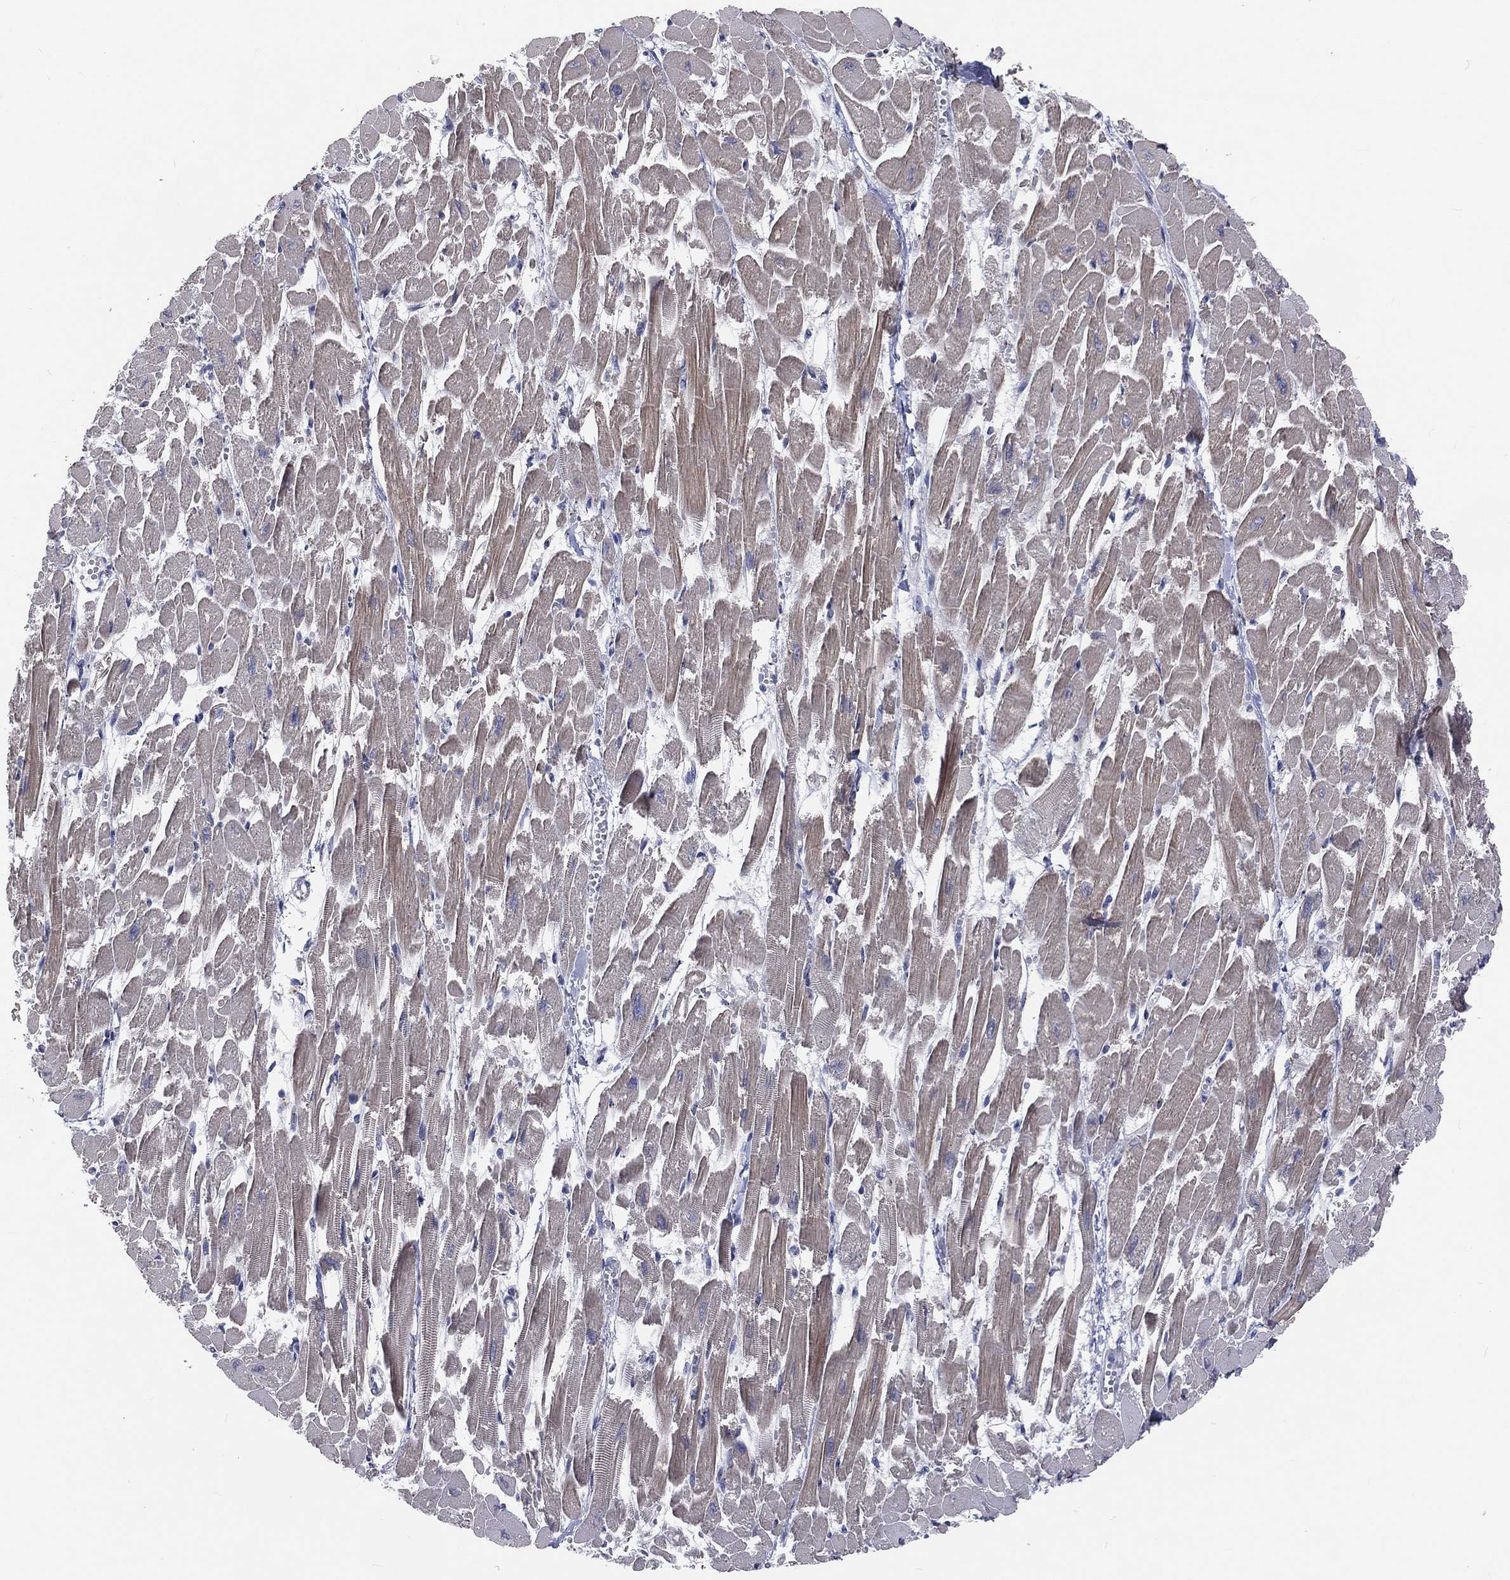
{"staining": {"intensity": "weak", "quantity": "25%-75%", "location": "cytoplasmic/membranous"}, "tissue": "heart muscle", "cell_type": "Cardiomyocytes", "image_type": "normal", "snomed": [{"axis": "morphology", "description": "Normal tissue, NOS"}, {"axis": "topography", "description": "Heart"}], "caption": "A micrograph of human heart muscle stained for a protein displays weak cytoplasmic/membranous brown staining in cardiomyocytes.", "gene": "CROCC", "patient": {"sex": "female", "age": 52}}